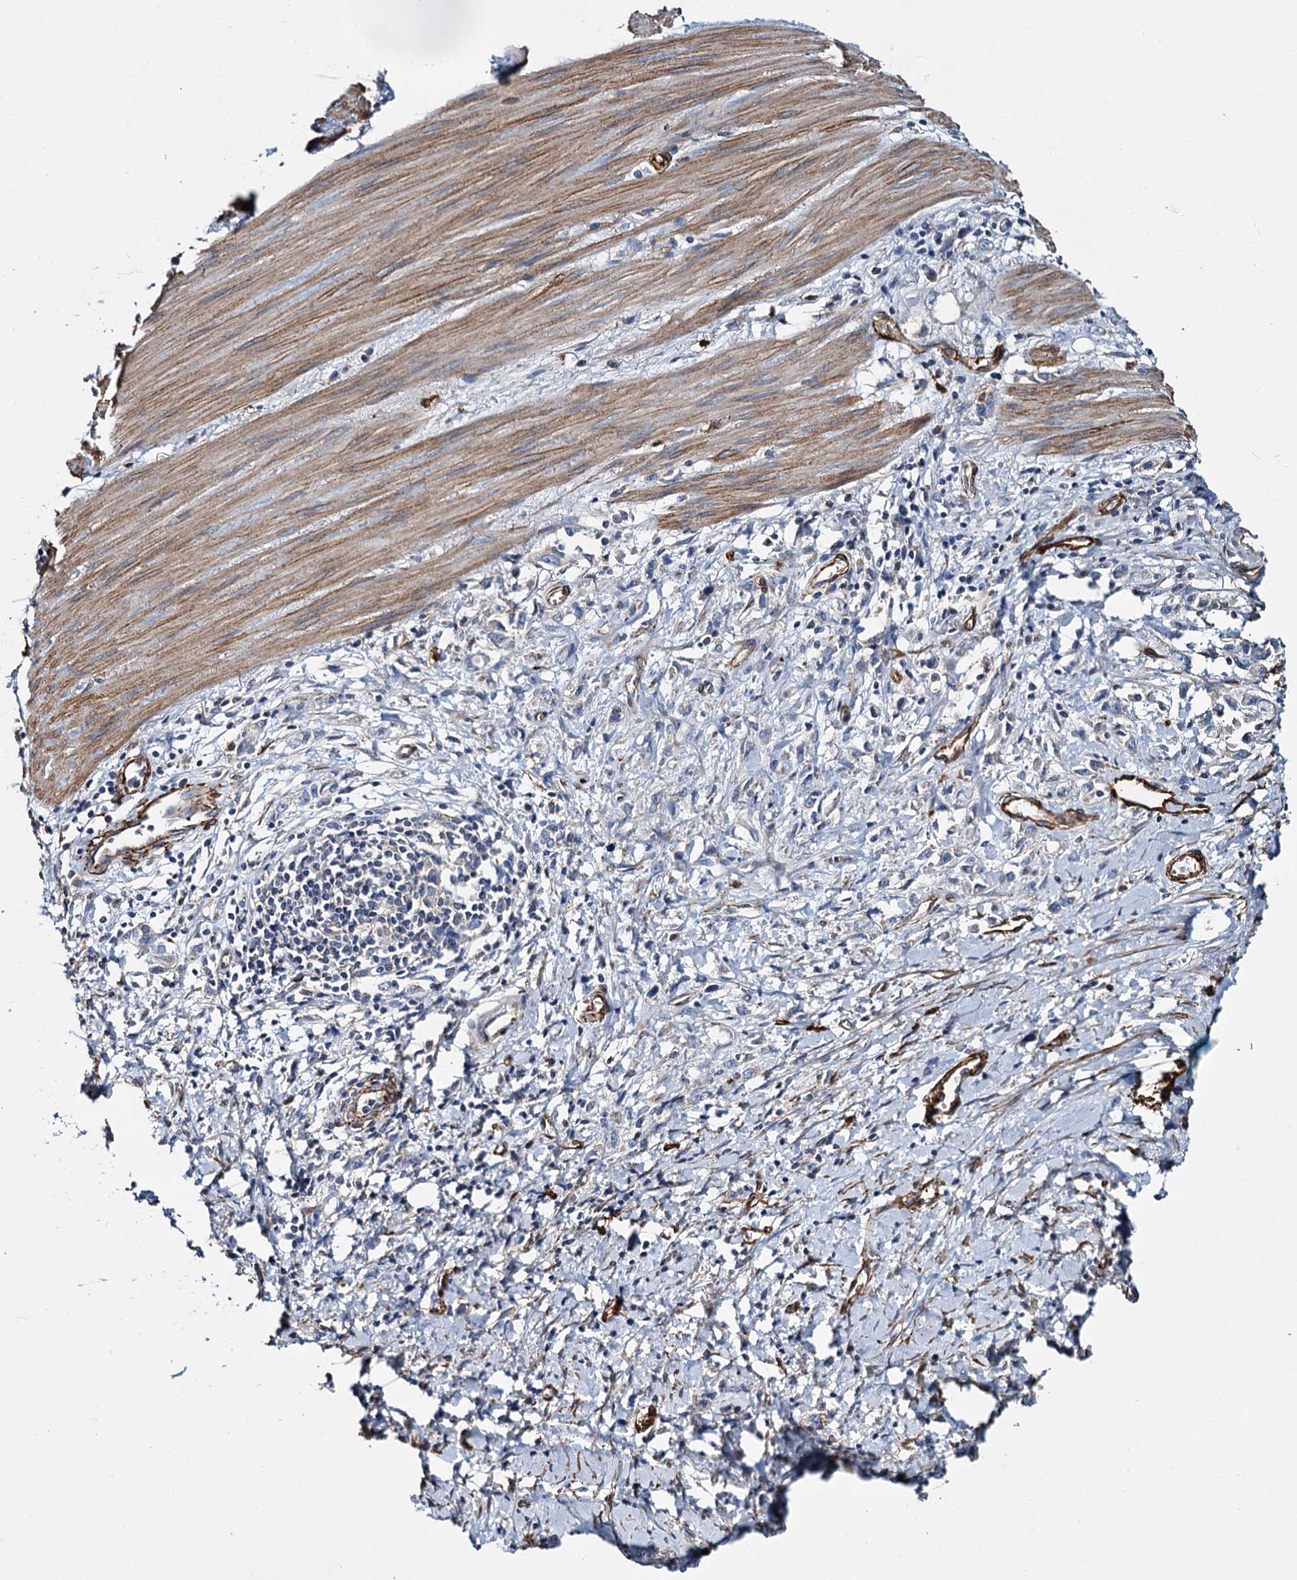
{"staining": {"intensity": "negative", "quantity": "none", "location": "none"}, "tissue": "stomach cancer", "cell_type": "Tumor cells", "image_type": "cancer", "snomed": [{"axis": "morphology", "description": "Adenocarcinoma, NOS"}, {"axis": "topography", "description": "Stomach"}], "caption": "Immunohistochemical staining of human stomach cancer (adenocarcinoma) reveals no significant expression in tumor cells.", "gene": "CACNA1C", "patient": {"sex": "female", "age": 76}}